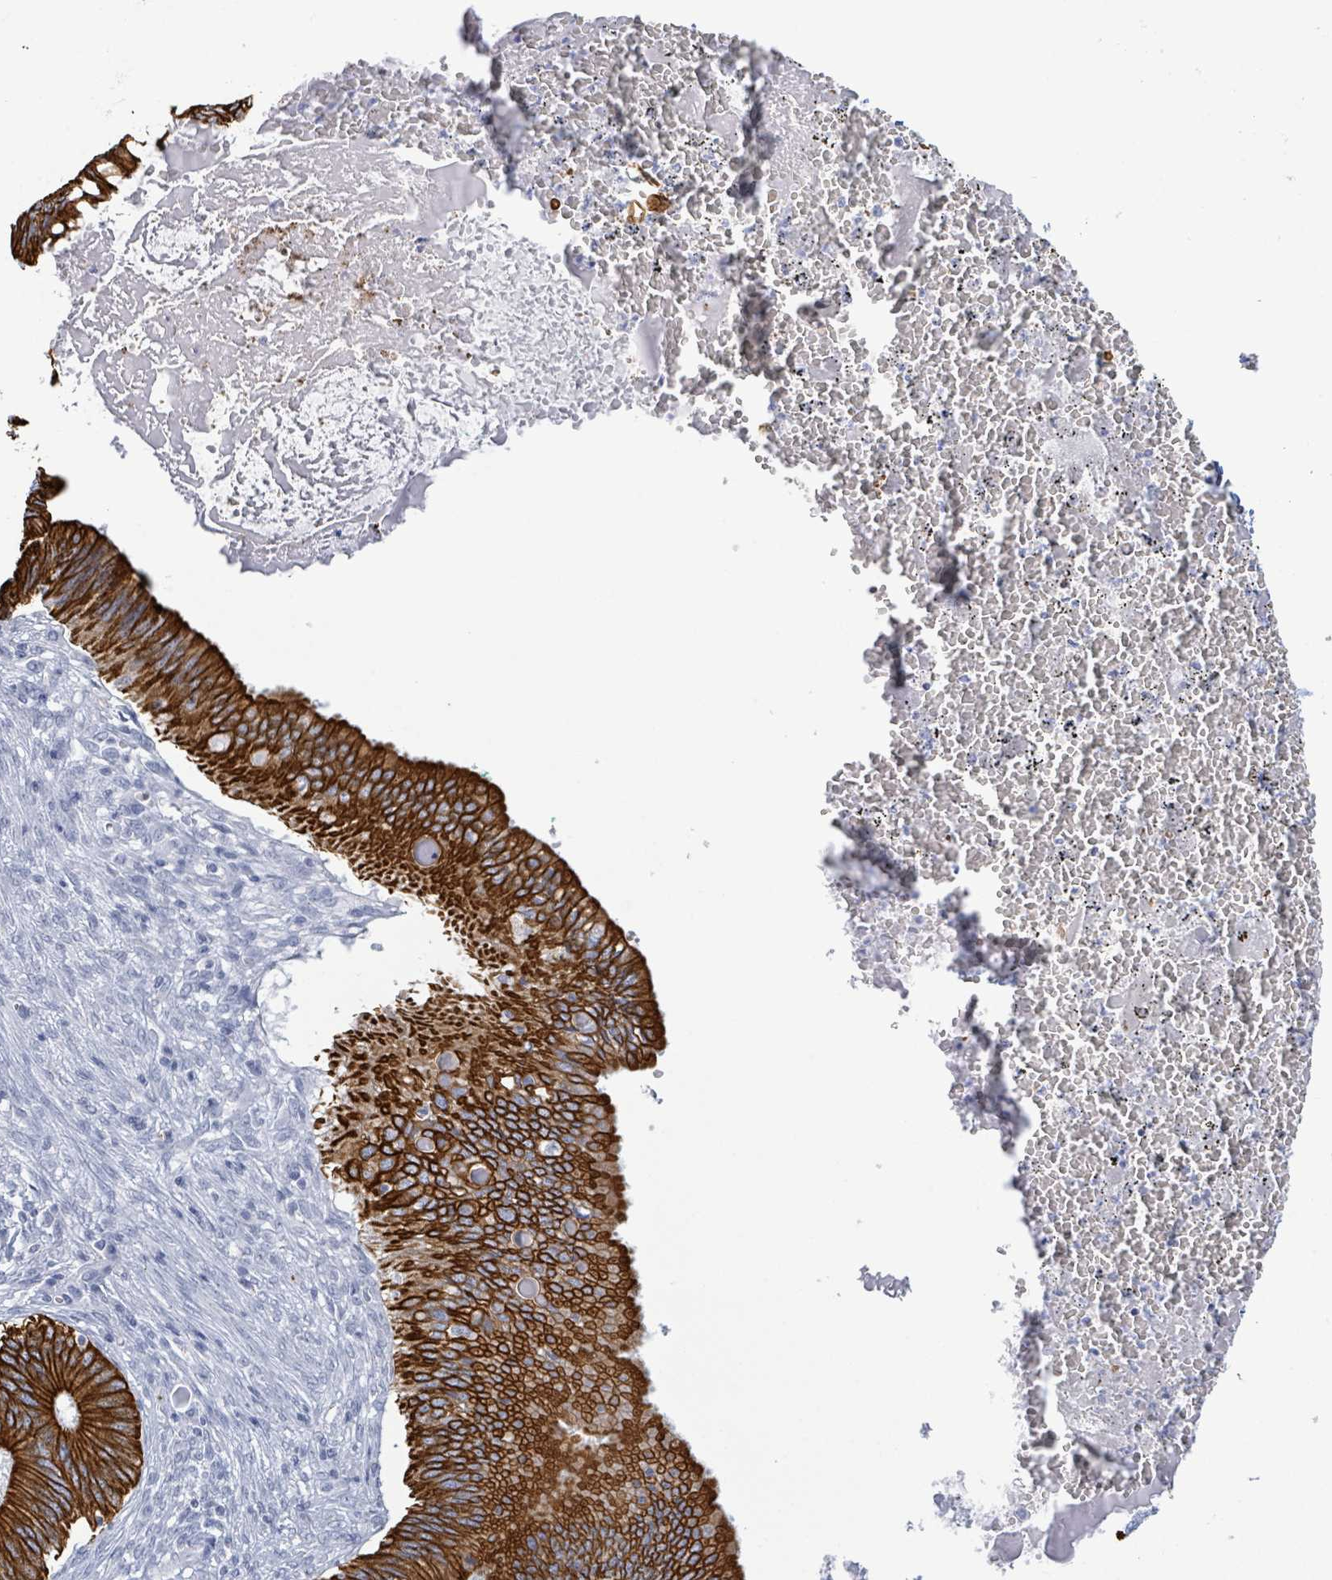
{"staining": {"intensity": "strong", "quantity": ">75%", "location": "cytoplasmic/membranous"}, "tissue": "cervical cancer", "cell_type": "Tumor cells", "image_type": "cancer", "snomed": [{"axis": "morphology", "description": "Adenocarcinoma, NOS"}, {"axis": "topography", "description": "Cervix"}], "caption": "Immunohistochemical staining of cervical cancer shows strong cytoplasmic/membranous protein positivity in approximately >75% of tumor cells.", "gene": "KRT8", "patient": {"sex": "female", "age": 42}}